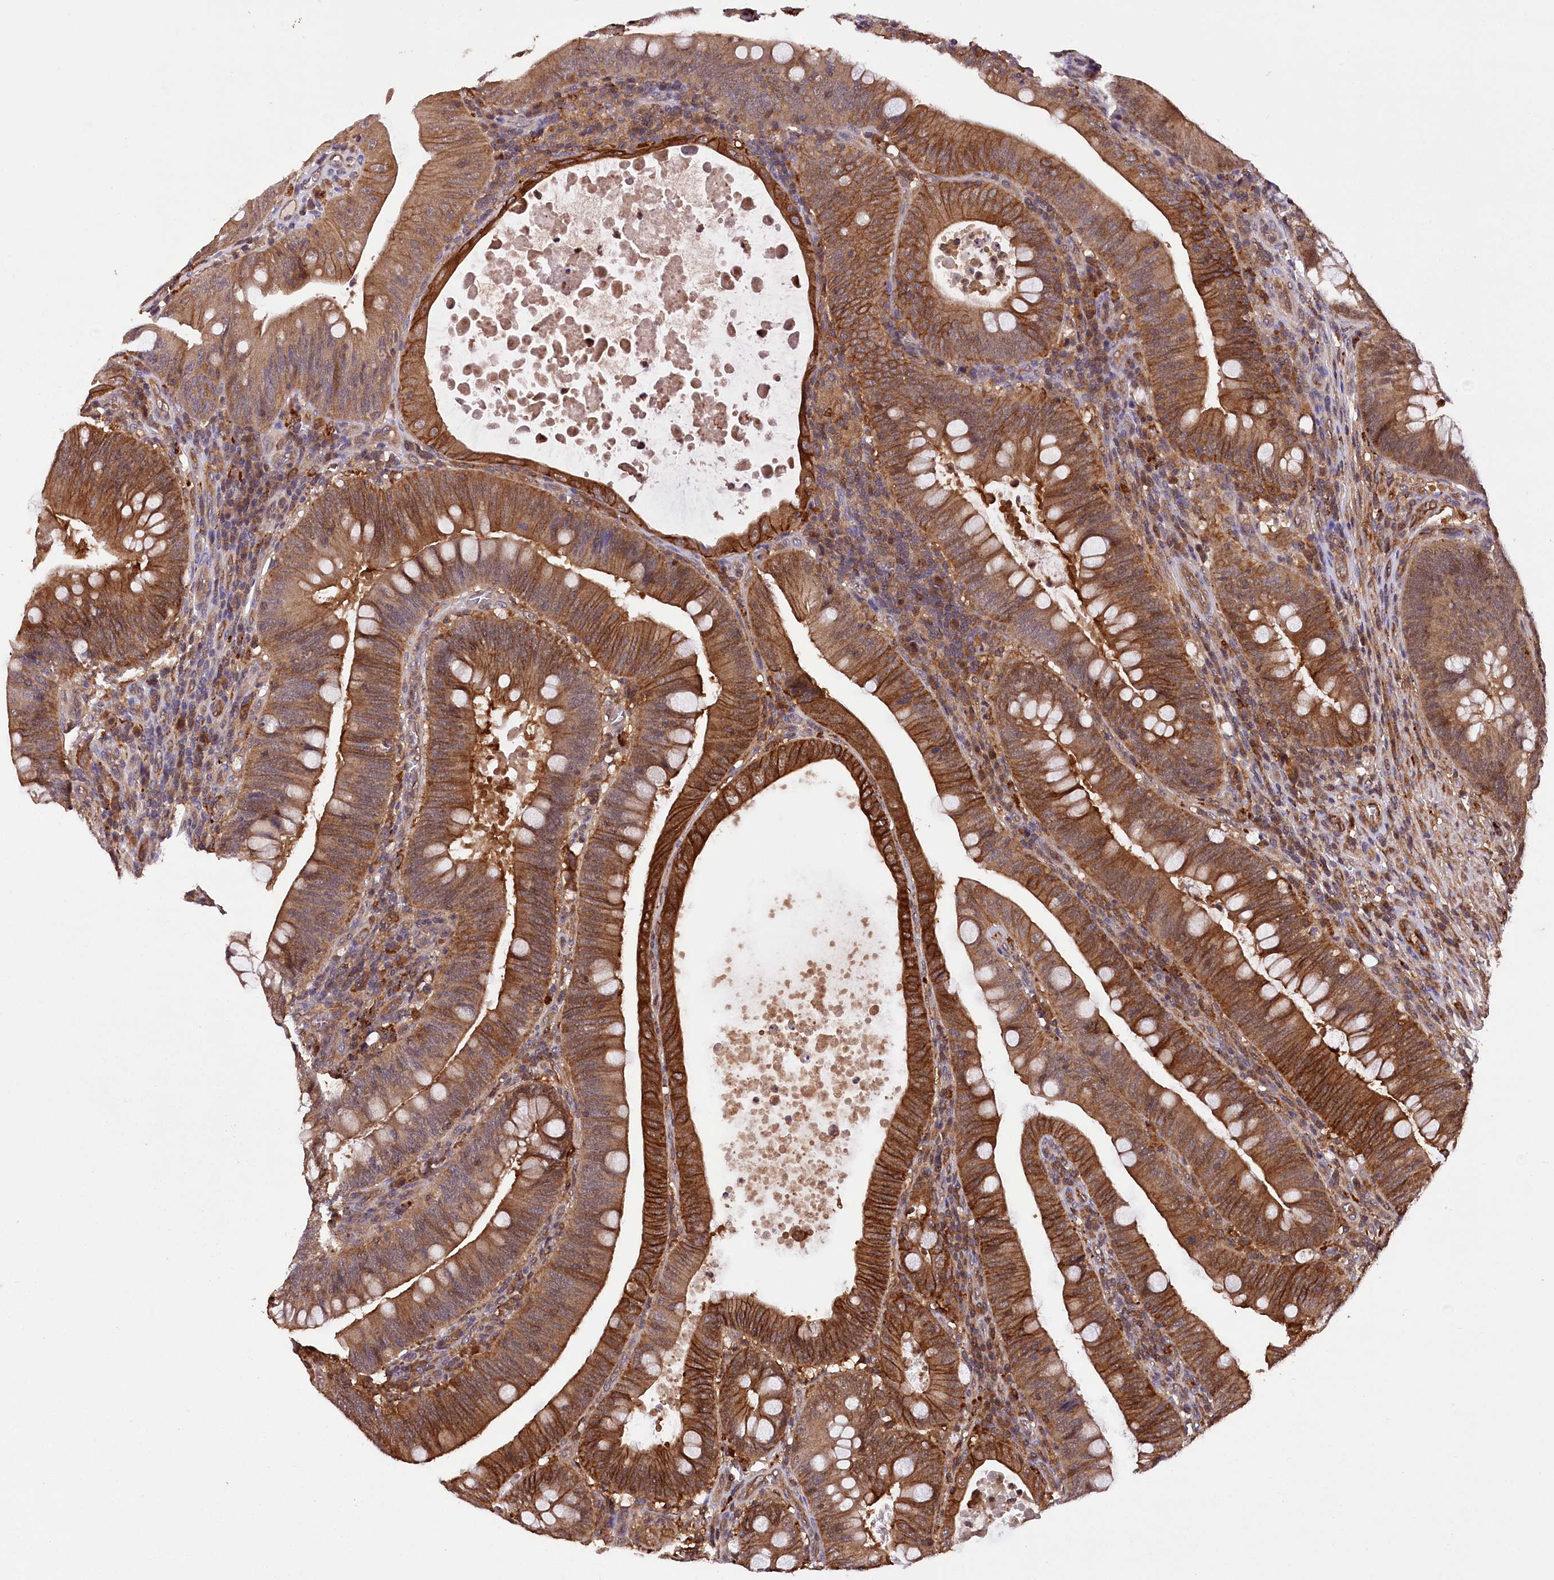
{"staining": {"intensity": "strong", "quantity": ">75%", "location": "cytoplasmic/membranous"}, "tissue": "colorectal cancer", "cell_type": "Tumor cells", "image_type": "cancer", "snomed": [{"axis": "morphology", "description": "Normal tissue, NOS"}, {"axis": "topography", "description": "Colon"}], "caption": "About >75% of tumor cells in human colorectal cancer display strong cytoplasmic/membranous protein expression as visualized by brown immunohistochemical staining.", "gene": "DPP3", "patient": {"sex": "female", "age": 82}}